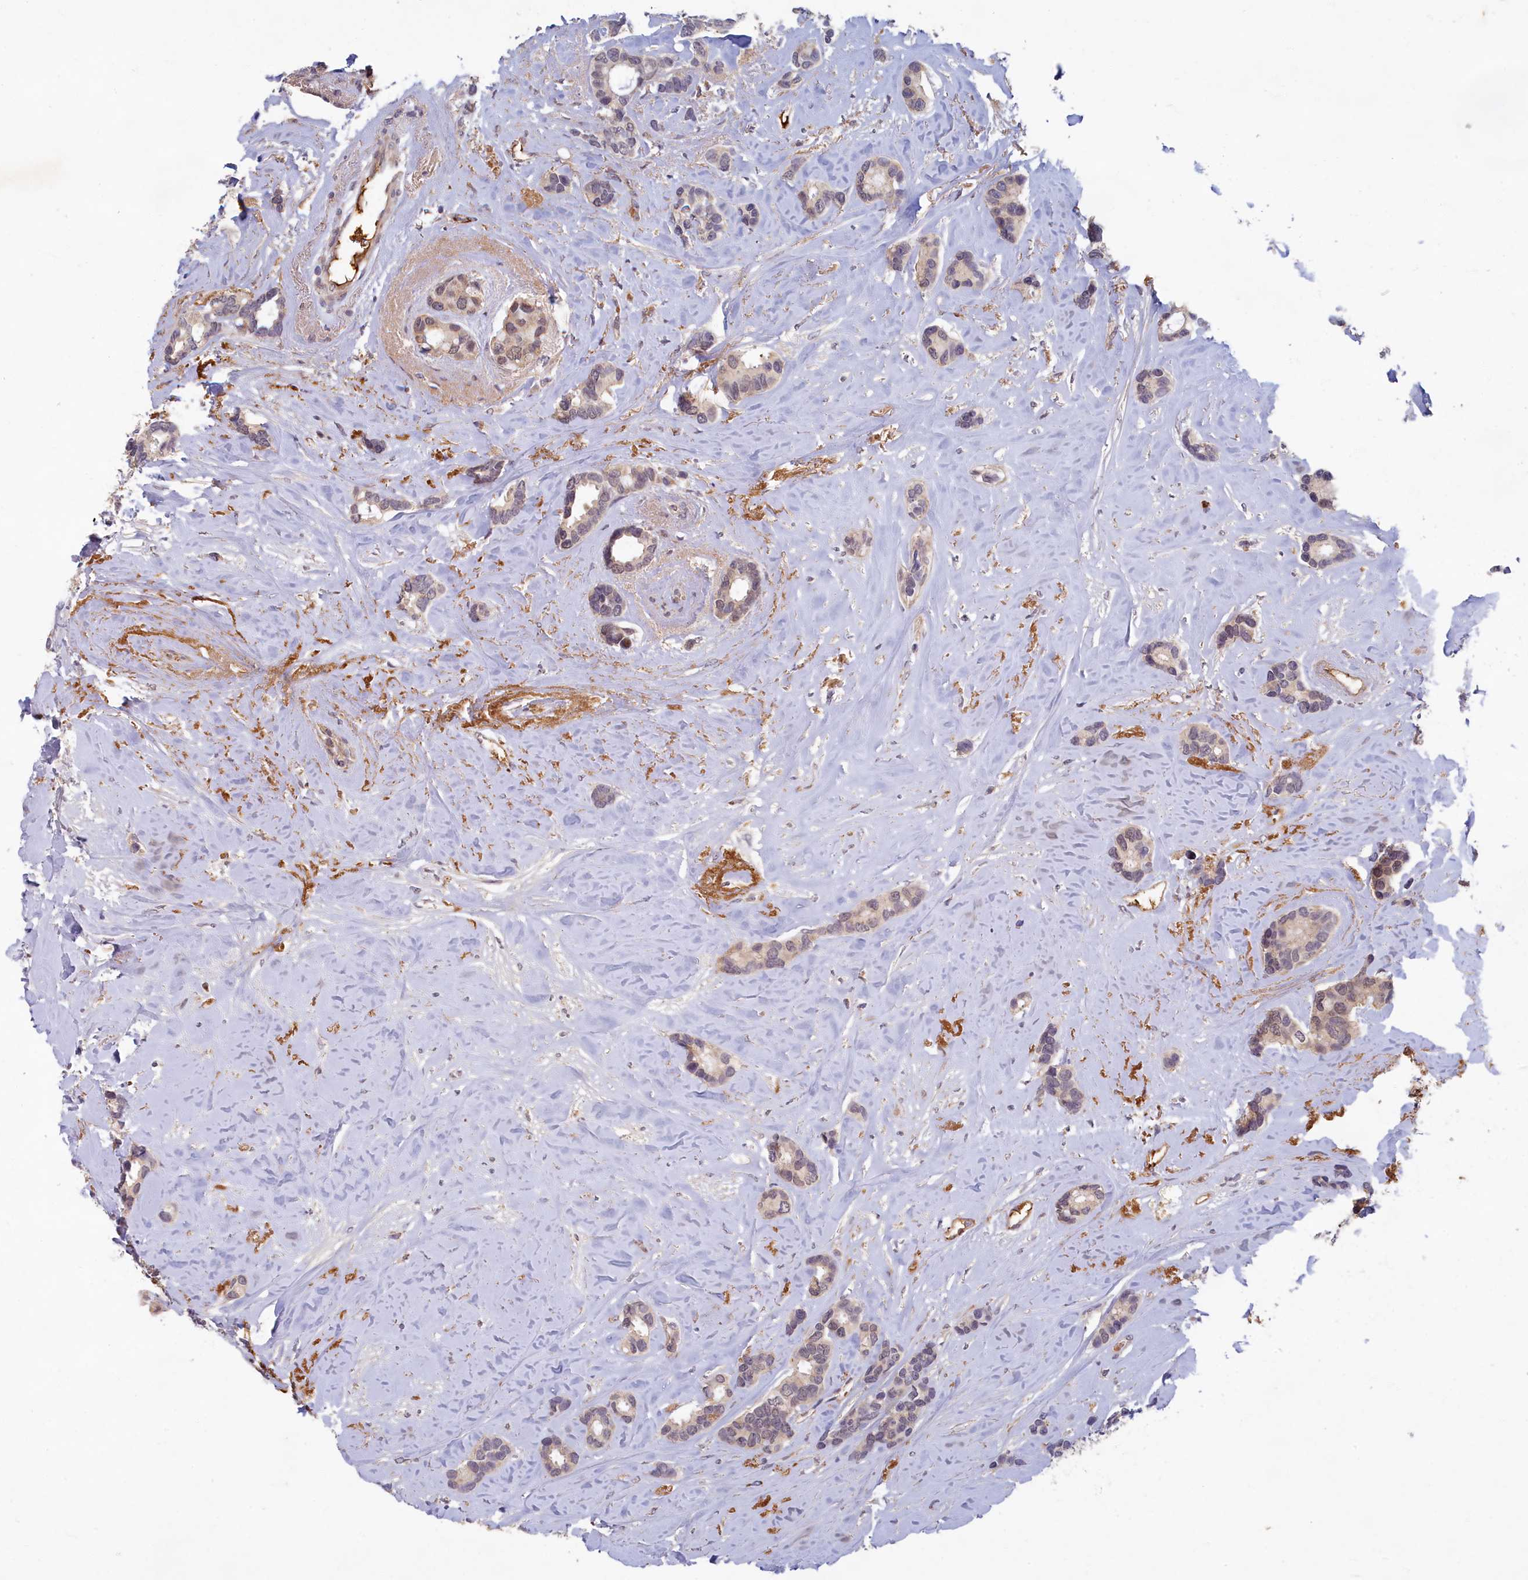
{"staining": {"intensity": "weak", "quantity": ">75%", "location": "cytoplasmic/membranous"}, "tissue": "breast cancer", "cell_type": "Tumor cells", "image_type": "cancer", "snomed": [{"axis": "morphology", "description": "Duct carcinoma"}, {"axis": "topography", "description": "Breast"}], "caption": "High-power microscopy captured an immunohistochemistry image of infiltrating ductal carcinoma (breast), revealing weak cytoplasmic/membranous expression in approximately >75% of tumor cells. (brown staining indicates protein expression, while blue staining denotes nuclei).", "gene": "EARS2", "patient": {"sex": "female", "age": 87}}